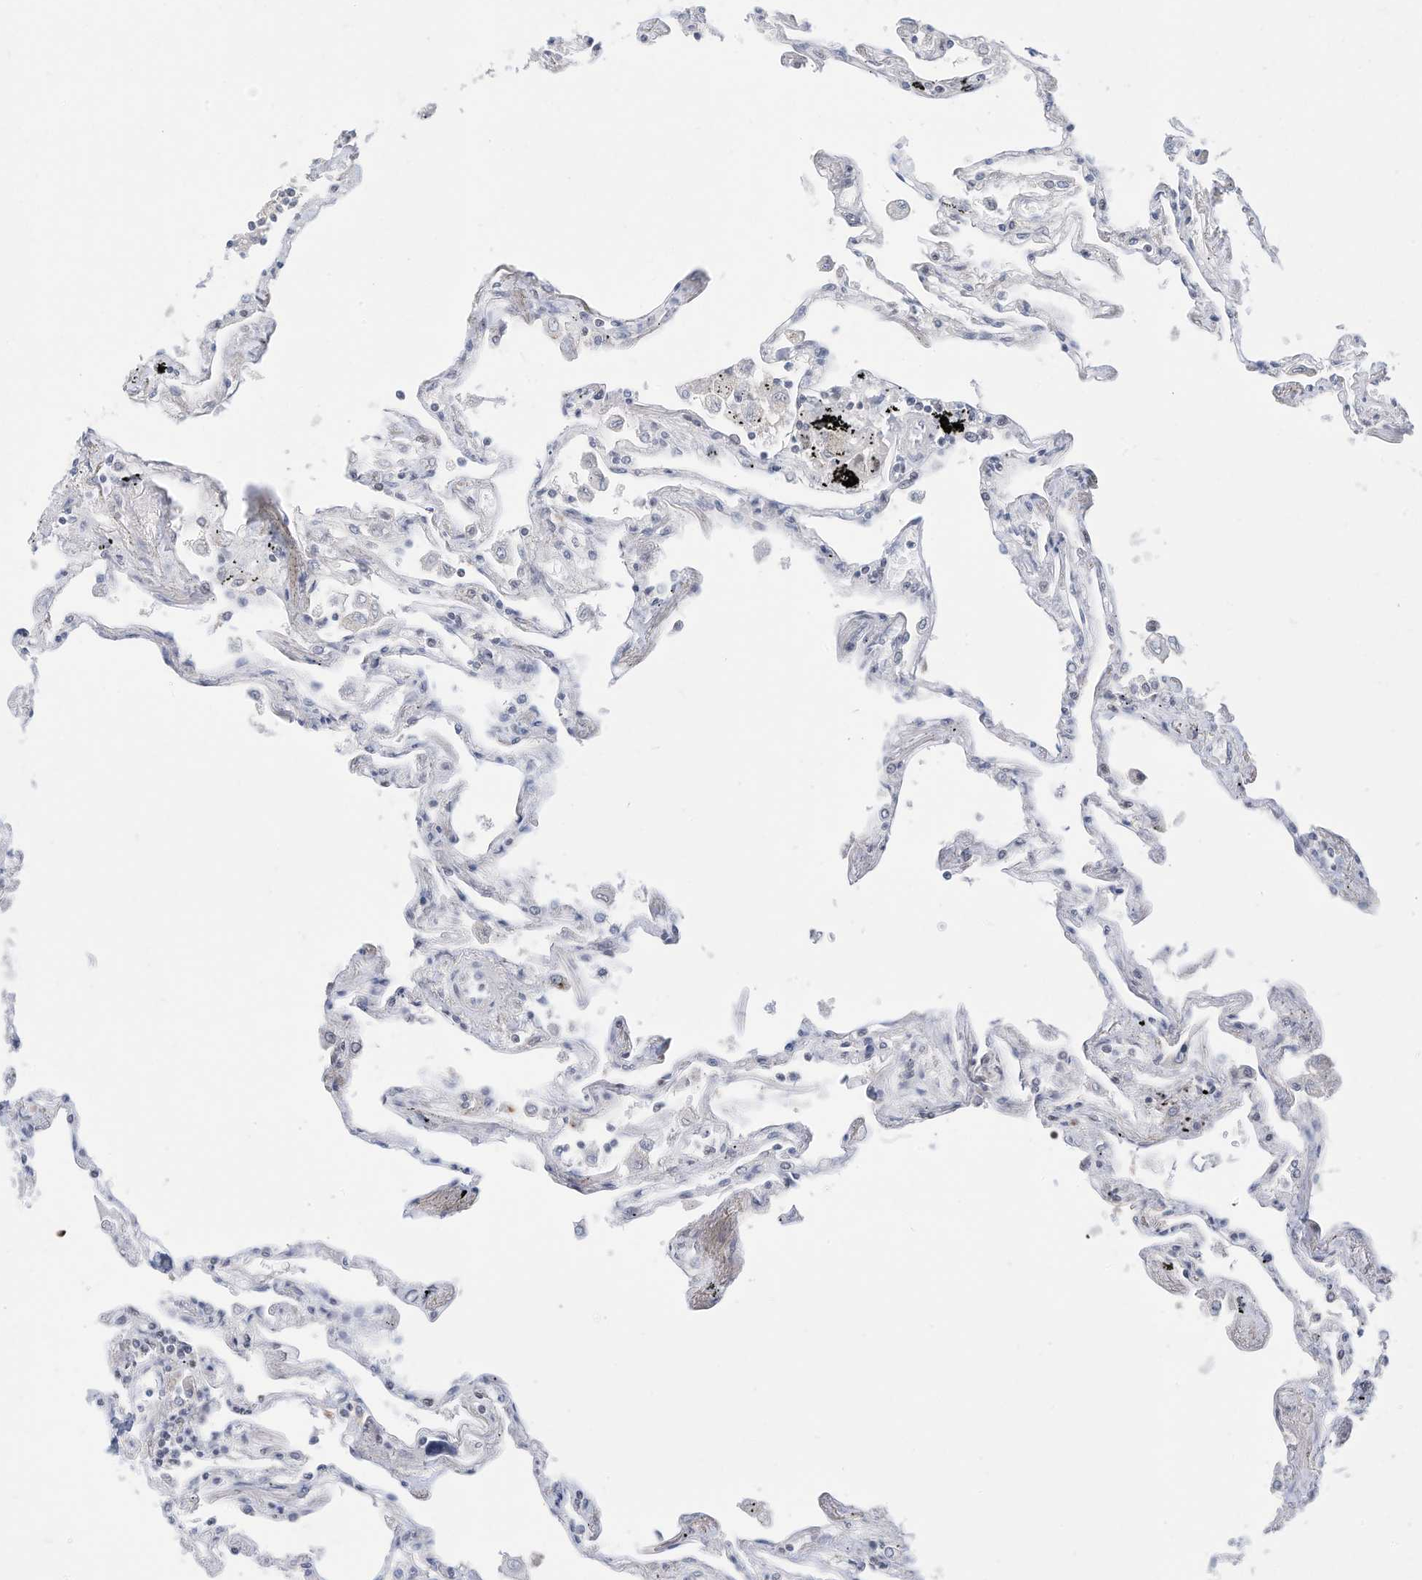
{"staining": {"intensity": "moderate", "quantity": "<25%", "location": "nuclear"}, "tissue": "lung", "cell_type": "Alveolar cells", "image_type": "normal", "snomed": [{"axis": "morphology", "description": "Normal tissue, NOS"}, {"axis": "topography", "description": "Lung"}], "caption": "Immunohistochemistry of normal human lung demonstrates low levels of moderate nuclear positivity in approximately <25% of alveolar cells.", "gene": "OGT", "patient": {"sex": "female", "age": 67}}